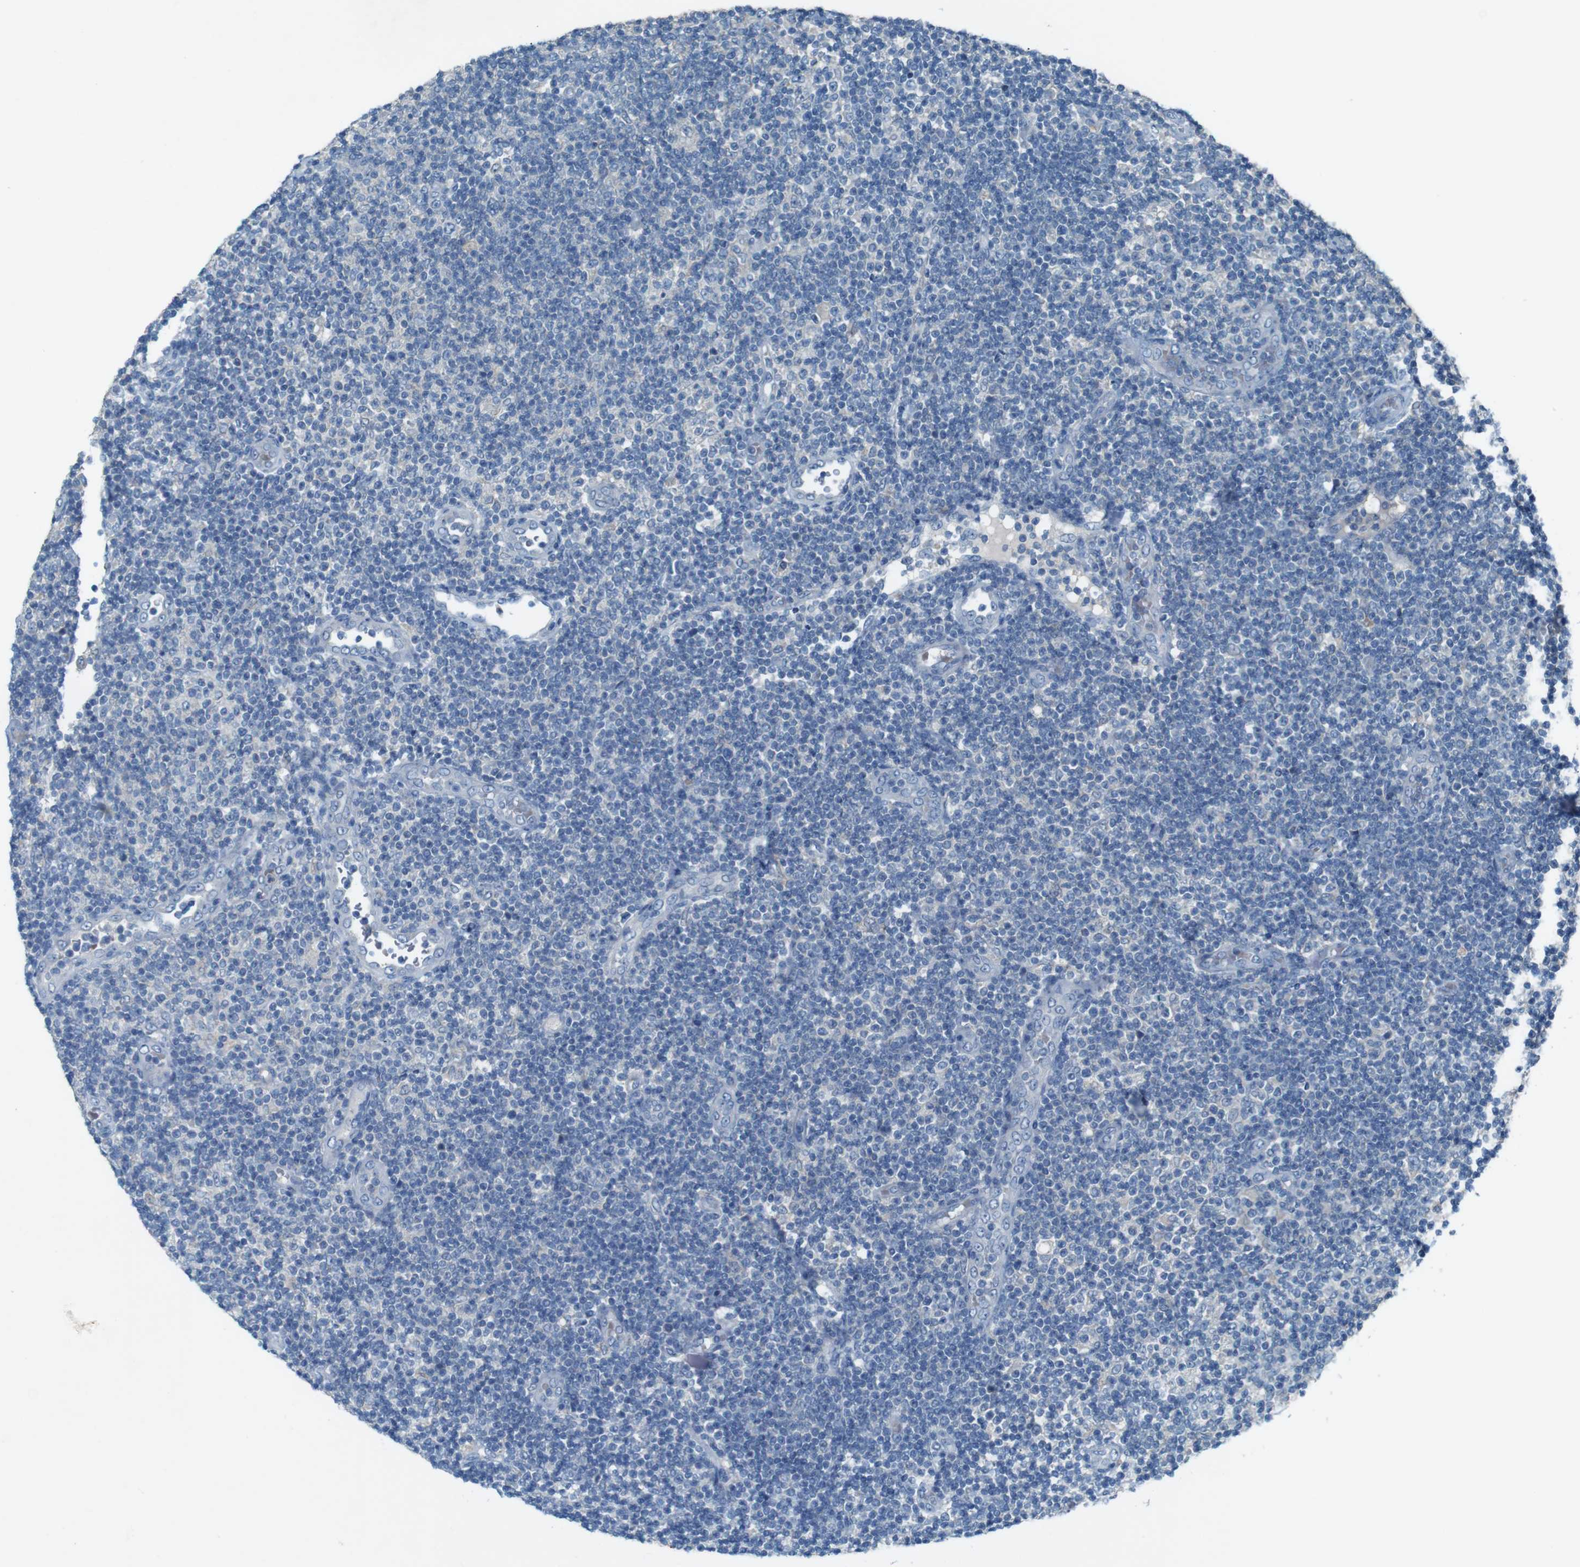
{"staining": {"intensity": "negative", "quantity": "none", "location": "none"}, "tissue": "lymphoma", "cell_type": "Tumor cells", "image_type": "cancer", "snomed": [{"axis": "morphology", "description": "Malignant lymphoma, non-Hodgkin's type, Low grade"}, {"axis": "topography", "description": "Lymph node"}], "caption": "High power microscopy micrograph of an immunohistochemistry (IHC) image of malignant lymphoma, non-Hodgkin's type (low-grade), revealing no significant positivity in tumor cells. (DAB (3,3'-diaminobenzidine) immunohistochemistry (IHC), high magnification).", "gene": "MOGAT3", "patient": {"sex": "male", "age": 83}}